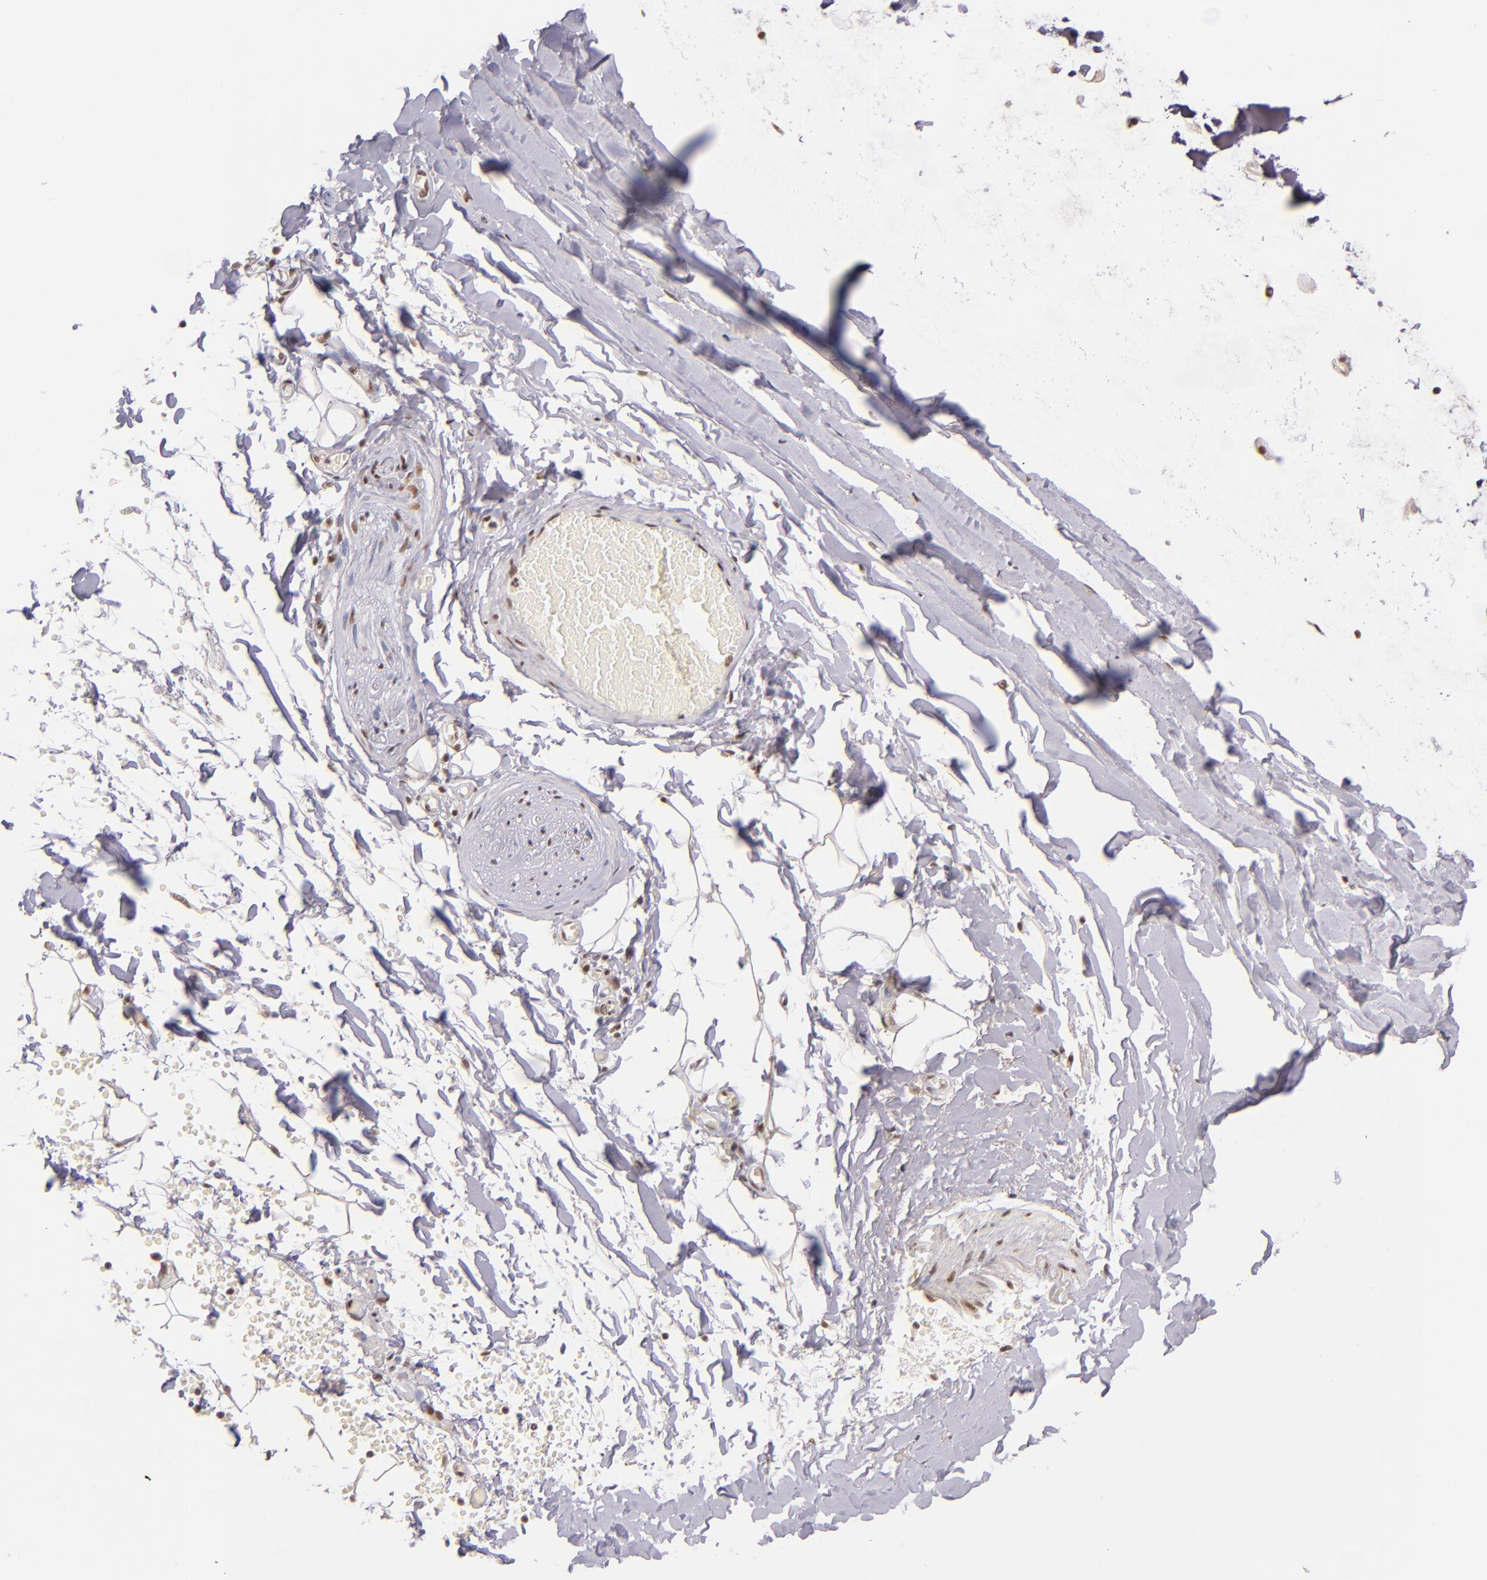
{"staining": {"intensity": "moderate", "quantity": "25%-75%", "location": "nuclear"}, "tissue": "adipose tissue", "cell_type": "Adipocytes", "image_type": "normal", "snomed": [{"axis": "morphology", "description": "Normal tissue, NOS"}, {"axis": "topography", "description": "Bronchus"}, {"axis": "topography", "description": "Lung"}], "caption": "Adipose tissue stained with DAB (3,3'-diaminobenzidine) immunohistochemistry (IHC) displays medium levels of moderate nuclear staining in approximately 25%-75% of adipocytes.", "gene": "ZNF148", "patient": {"sex": "female", "age": 56}}